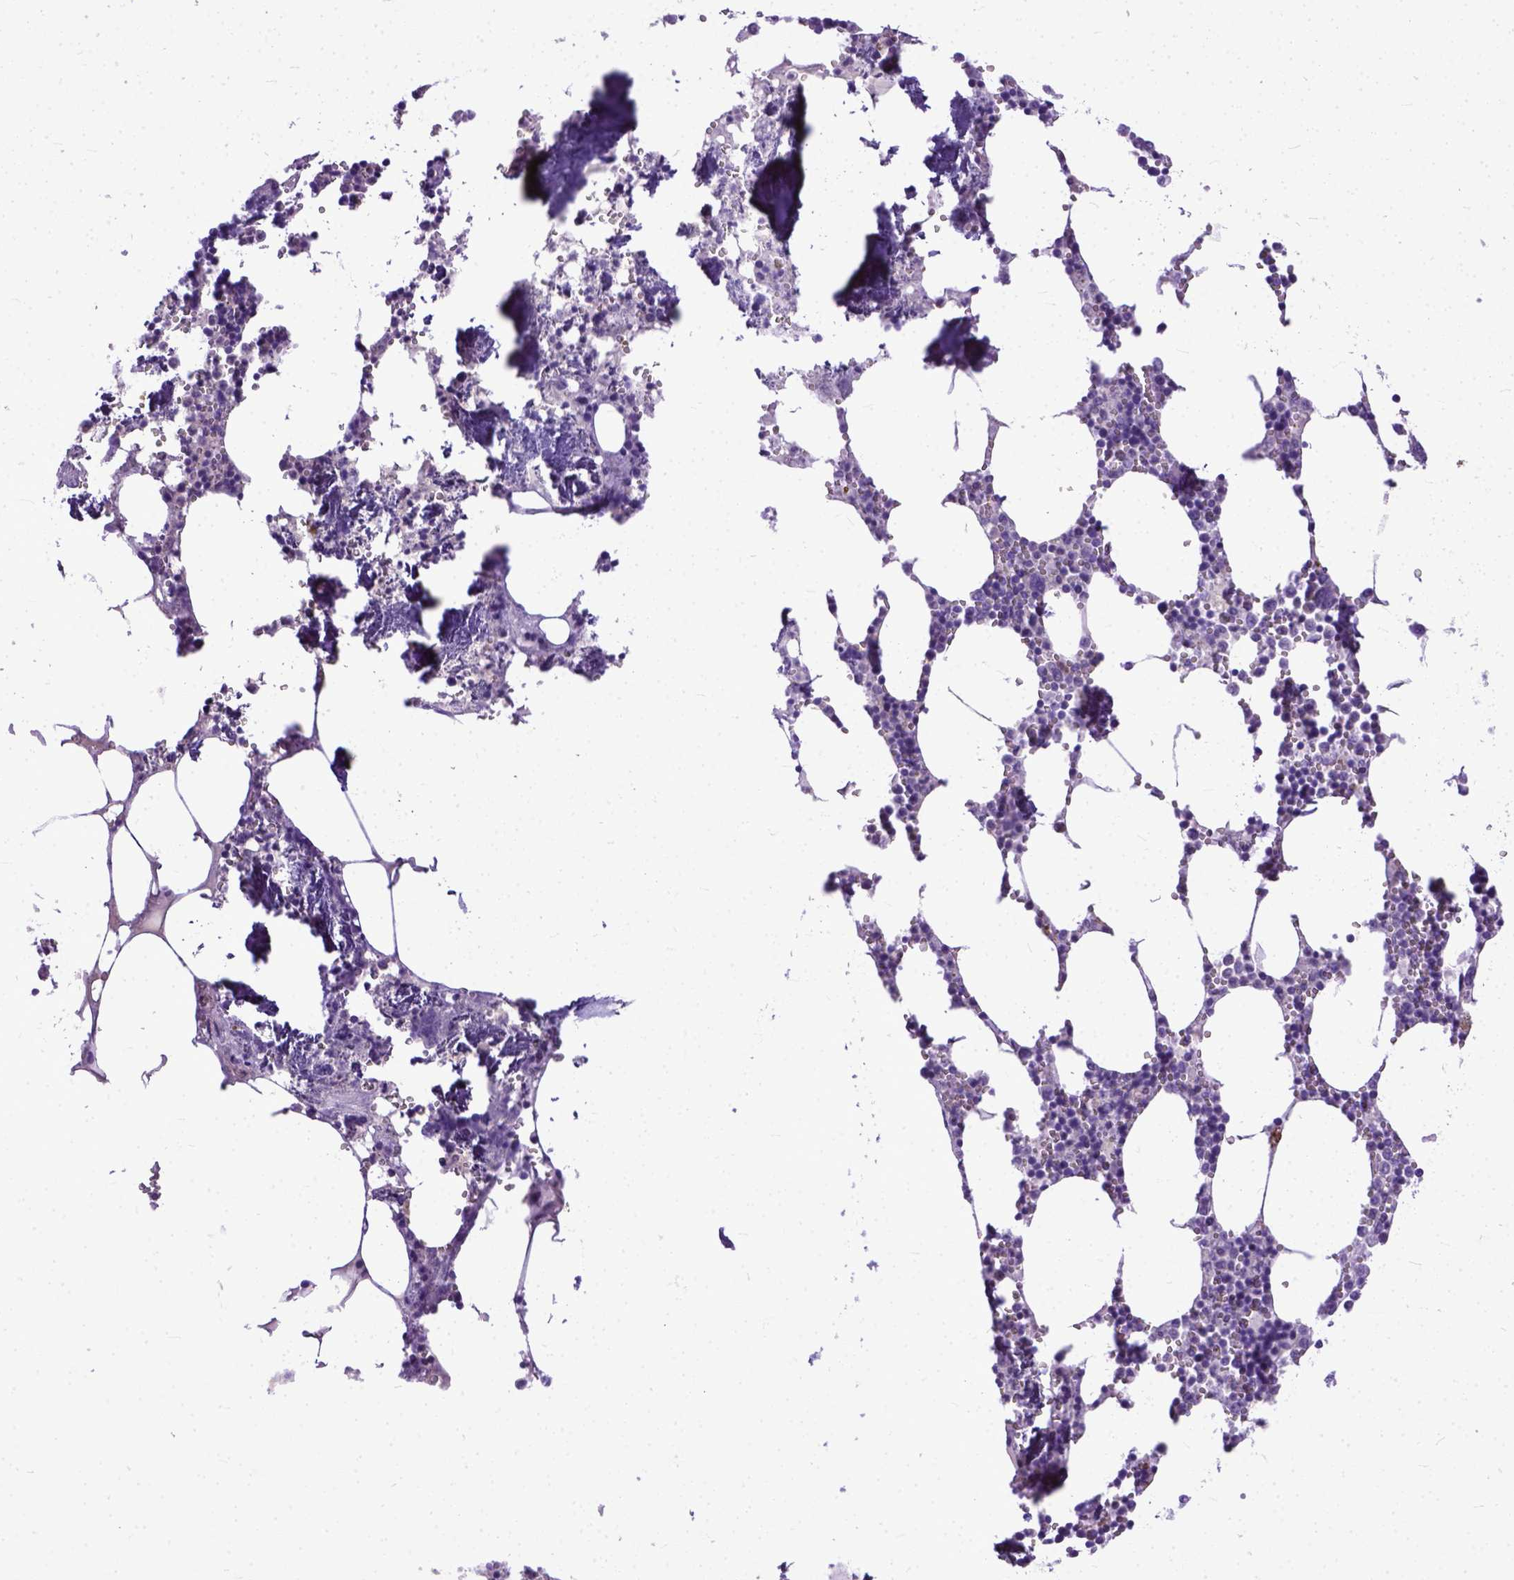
{"staining": {"intensity": "negative", "quantity": "none", "location": "none"}, "tissue": "bone marrow", "cell_type": "Hematopoietic cells", "image_type": "normal", "snomed": [{"axis": "morphology", "description": "Normal tissue, NOS"}, {"axis": "topography", "description": "Bone marrow"}], "caption": "DAB (3,3'-diaminobenzidine) immunohistochemical staining of normal human bone marrow shows no significant positivity in hematopoietic cells.", "gene": "PLK5", "patient": {"sex": "male", "age": 54}}